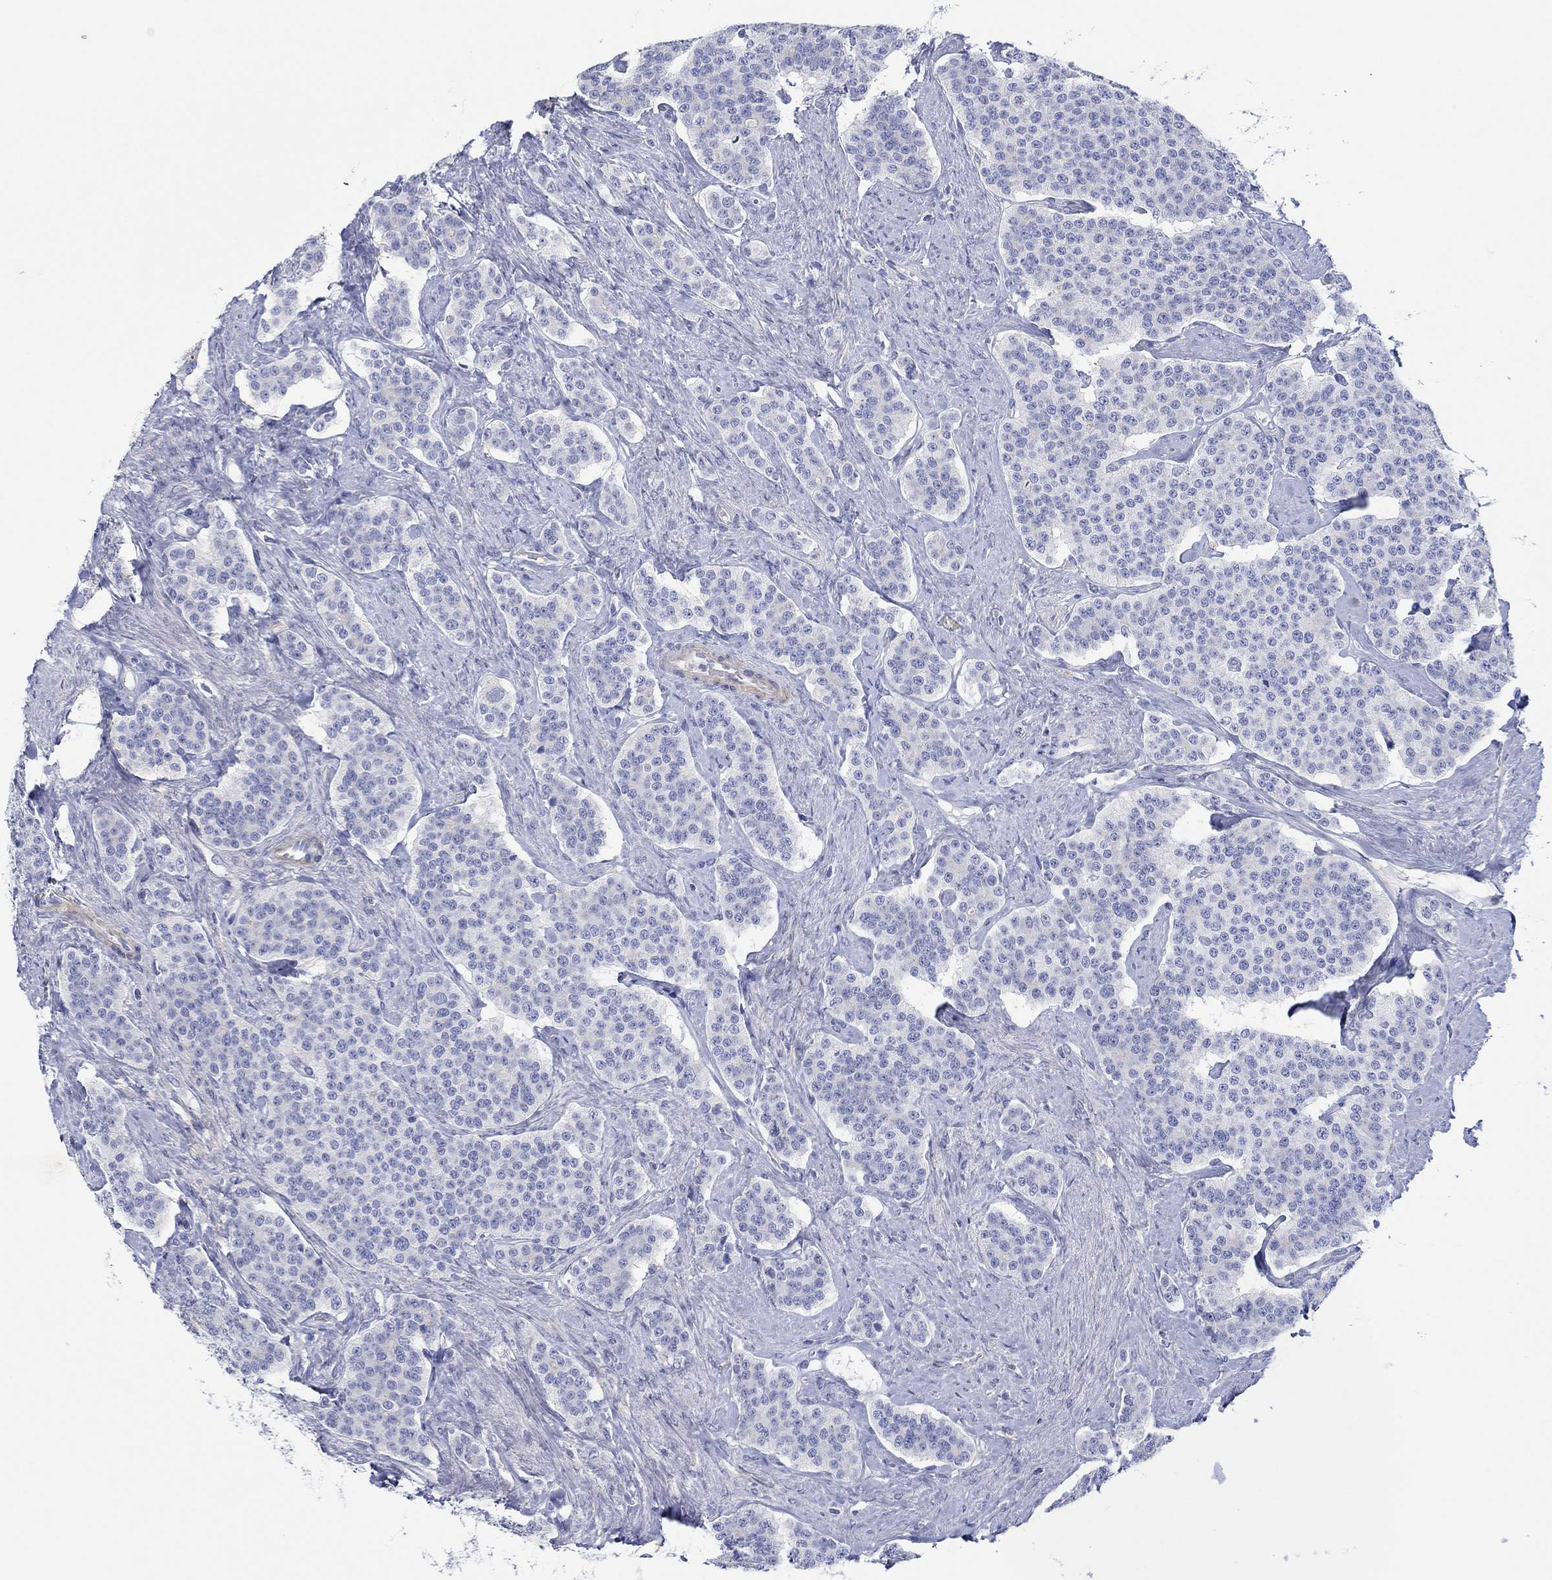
{"staining": {"intensity": "negative", "quantity": "none", "location": "none"}, "tissue": "carcinoid", "cell_type": "Tumor cells", "image_type": "cancer", "snomed": [{"axis": "morphology", "description": "Carcinoid, malignant, NOS"}, {"axis": "topography", "description": "Small intestine"}], "caption": "The histopathology image displays no staining of tumor cells in carcinoid. The staining is performed using DAB brown chromogen with nuclei counter-stained in using hematoxylin.", "gene": "PPIL6", "patient": {"sex": "female", "age": 58}}